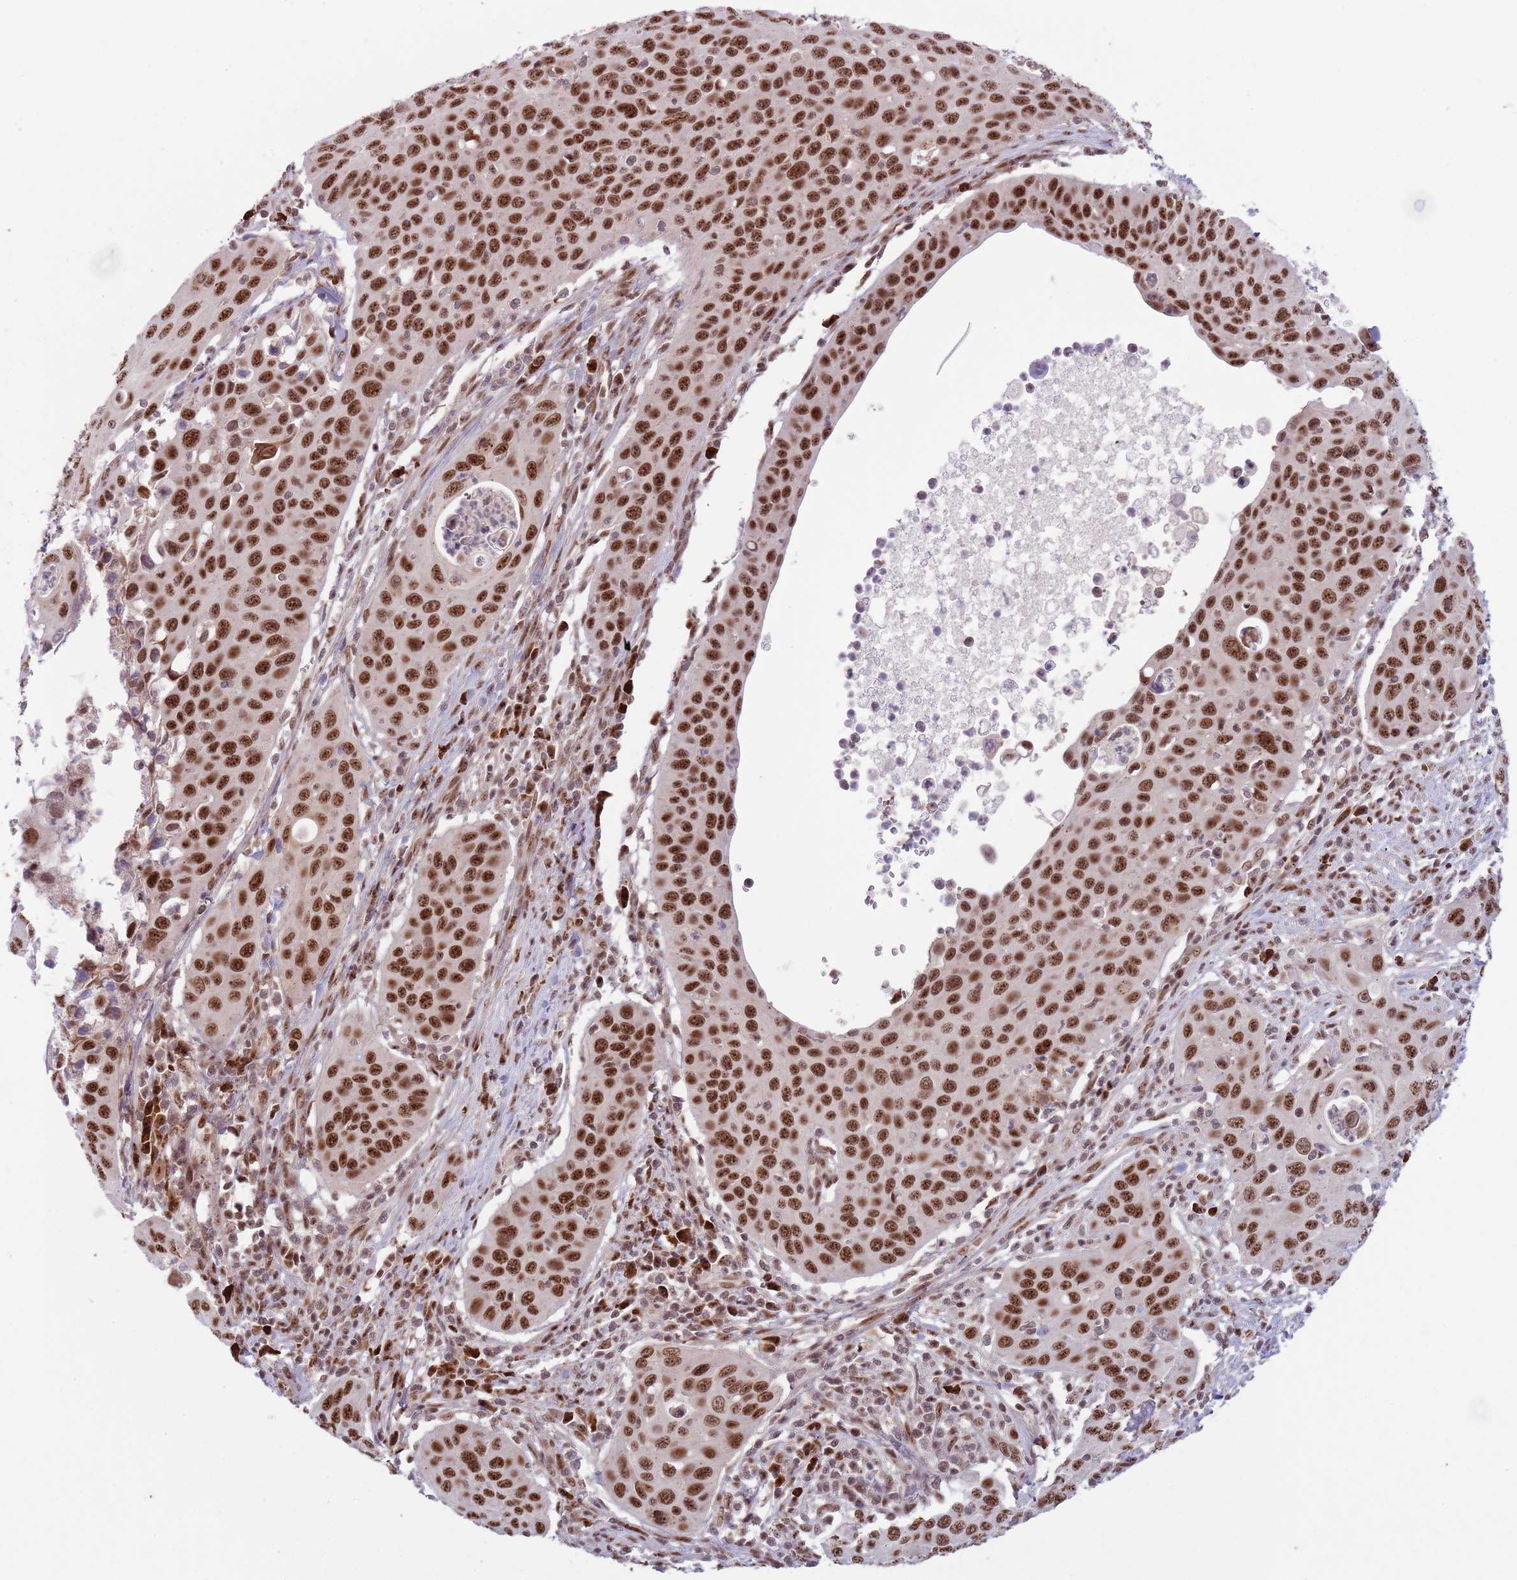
{"staining": {"intensity": "strong", "quantity": ">75%", "location": "nuclear"}, "tissue": "cervical cancer", "cell_type": "Tumor cells", "image_type": "cancer", "snomed": [{"axis": "morphology", "description": "Squamous cell carcinoma, NOS"}, {"axis": "topography", "description": "Cervix"}], "caption": "An immunohistochemistry histopathology image of tumor tissue is shown. Protein staining in brown labels strong nuclear positivity in cervical squamous cell carcinoma within tumor cells. The staining is performed using DAB brown chromogen to label protein expression. The nuclei are counter-stained blue using hematoxylin.", "gene": "SIPA1L3", "patient": {"sex": "female", "age": 36}}